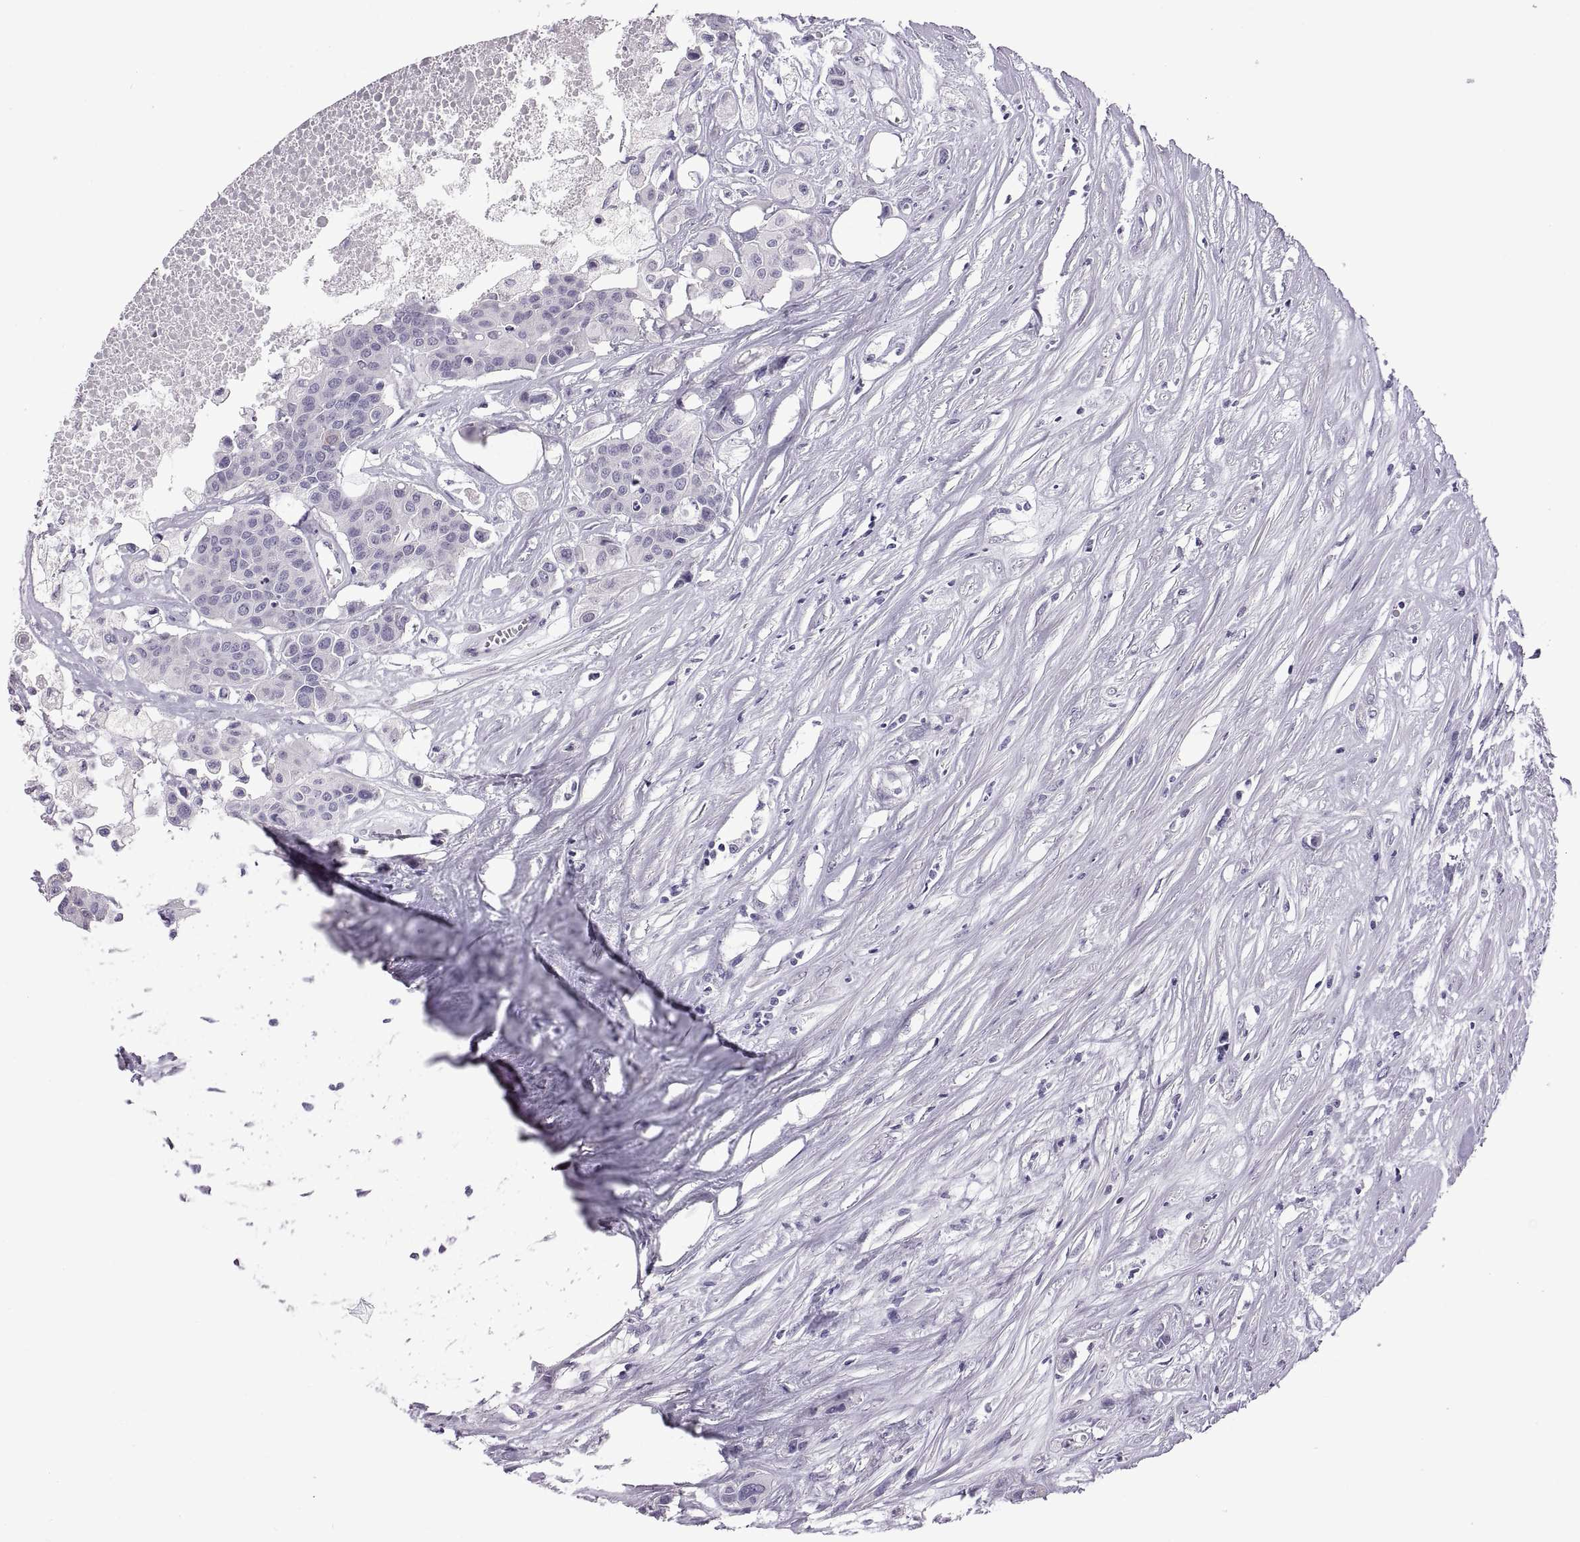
{"staining": {"intensity": "negative", "quantity": "none", "location": "none"}, "tissue": "carcinoid", "cell_type": "Tumor cells", "image_type": "cancer", "snomed": [{"axis": "morphology", "description": "Carcinoid, malignant, NOS"}, {"axis": "topography", "description": "Colon"}], "caption": "DAB immunohistochemical staining of human carcinoid reveals no significant staining in tumor cells.", "gene": "RDM1", "patient": {"sex": "male", "age": 81}}